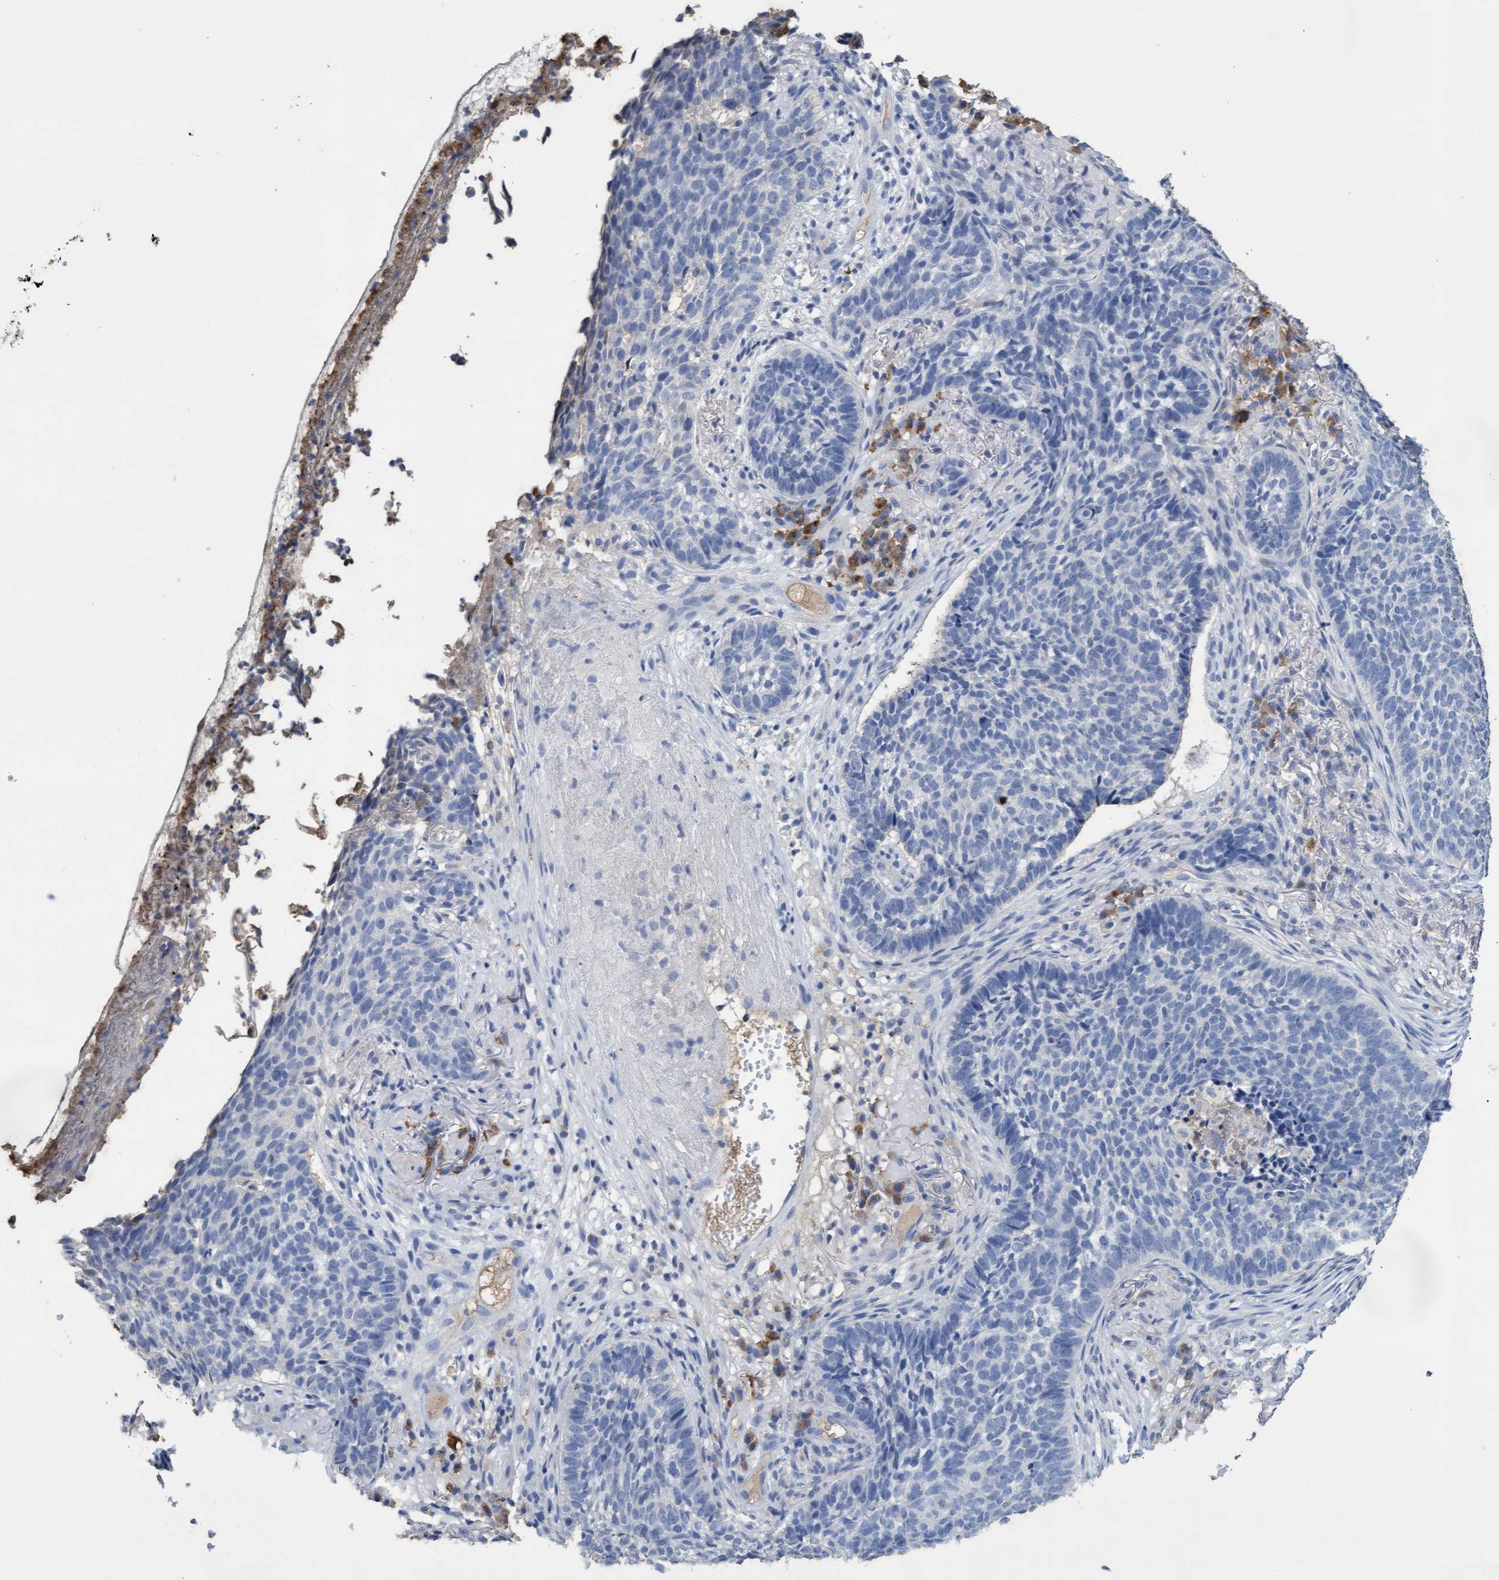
{"staining": {"intensity": "negative", "quantity": "none", "location": "none"}, "tissue": "skin cancer", "cell_type": "Tumor cells", "image_type": "cancer", "snomed": [{"axis": "morphology", "description": "Basal cell carcinoma"}, {"axis": "topography", "description": "Skin"}], "caption": "Histopathology image shows no significant protein expression in tumor cells of skin cancer (basal cell carcinoma).", "gene": "GPR39", "patient": {"sex": "male", "age": 85}}